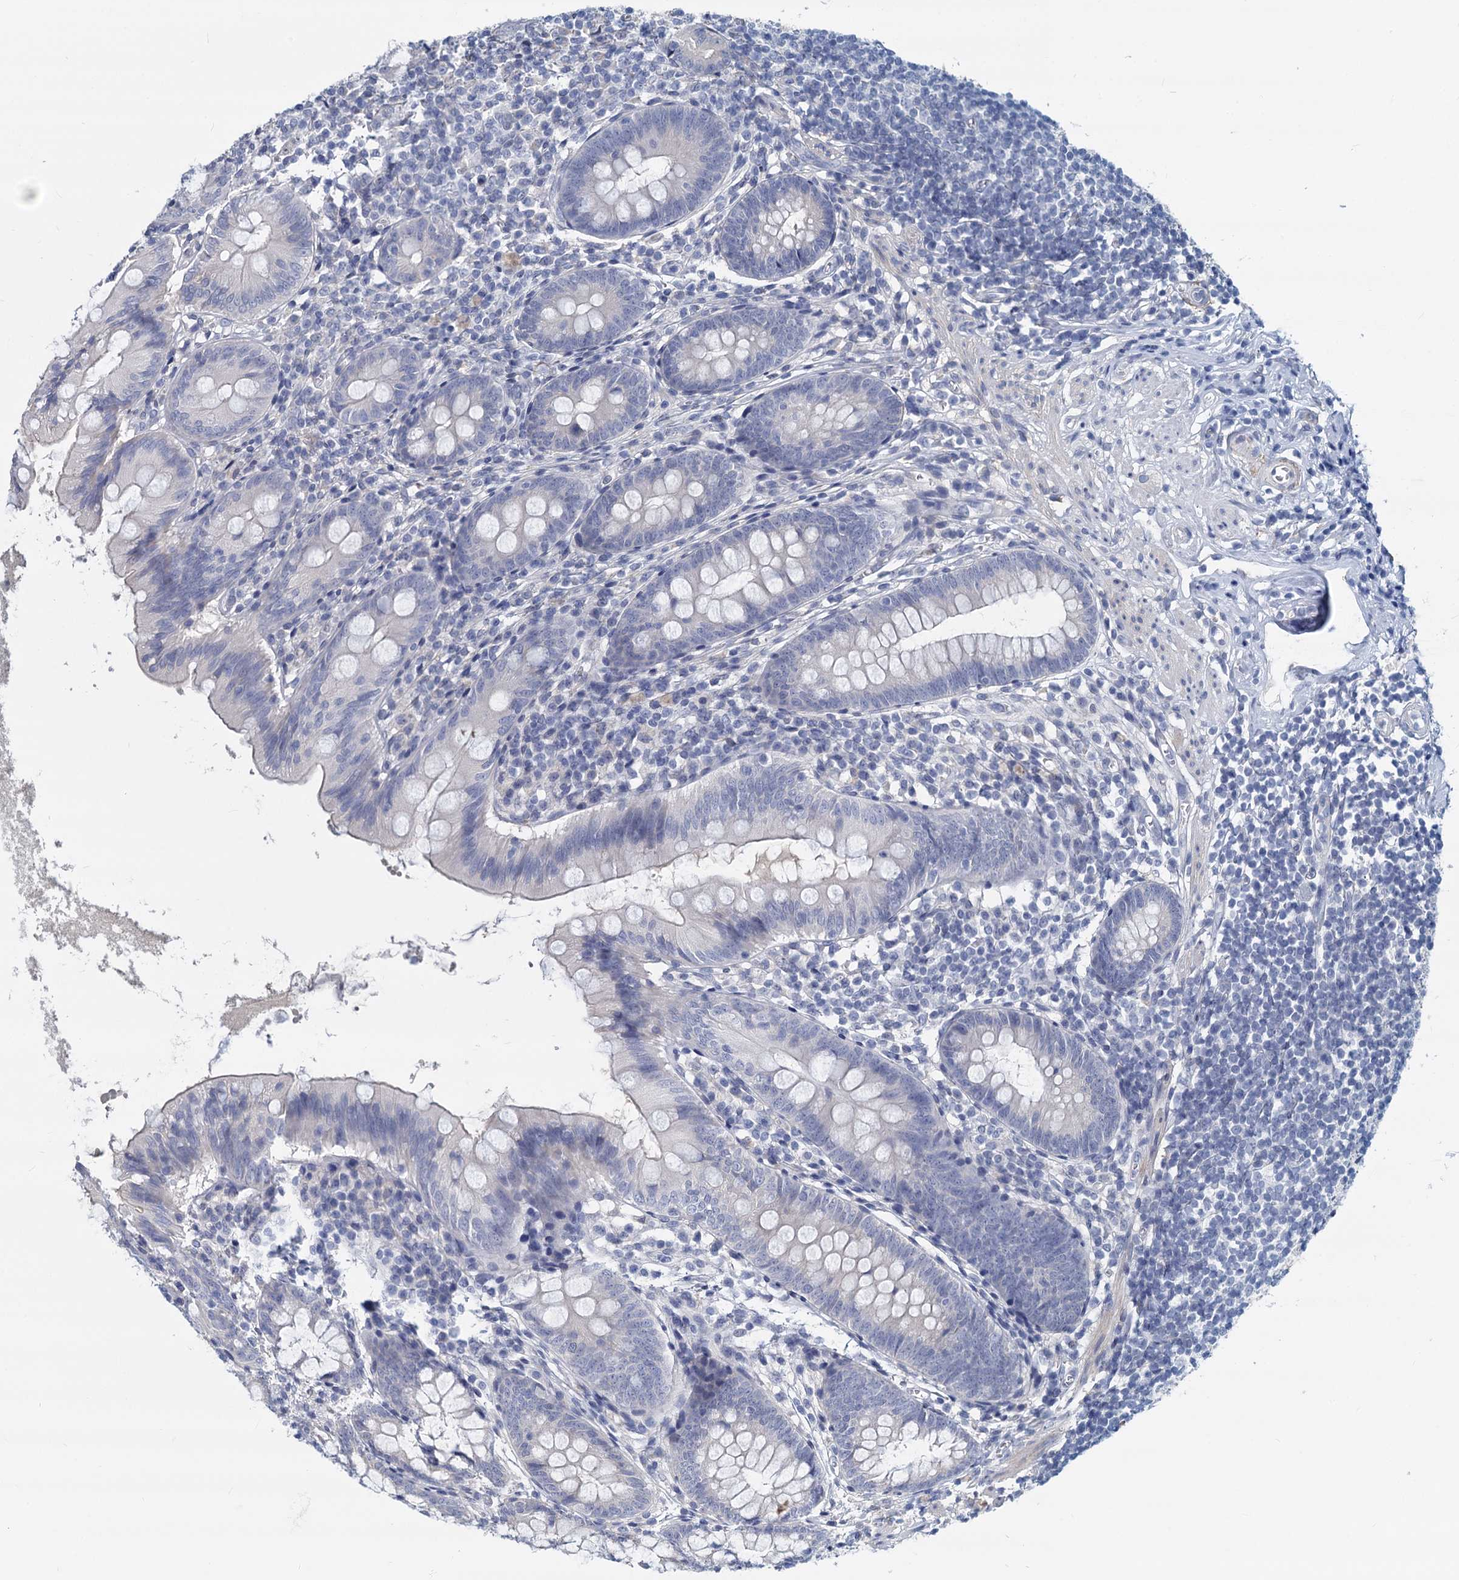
{"staining": {"intensity": "negative", "quantity": "none", "location": "none"}, "tissue": "appendix", "cell_type": "Glandular cells", "image_type": "normal", "snomed": [{"axis": "morphology", "description": "Normal tissue, NOS"}, {"axis": "topography", "description": "Appendix"}], "caption": "Immunohistochemistry (IHC) micrograph of unremarkable appendix: human appendix stained with DAB demonstrates no significant protein staining in glandular cells.", "gene": "GSTM3", "patient": {"sex": "female", "age": 51}}